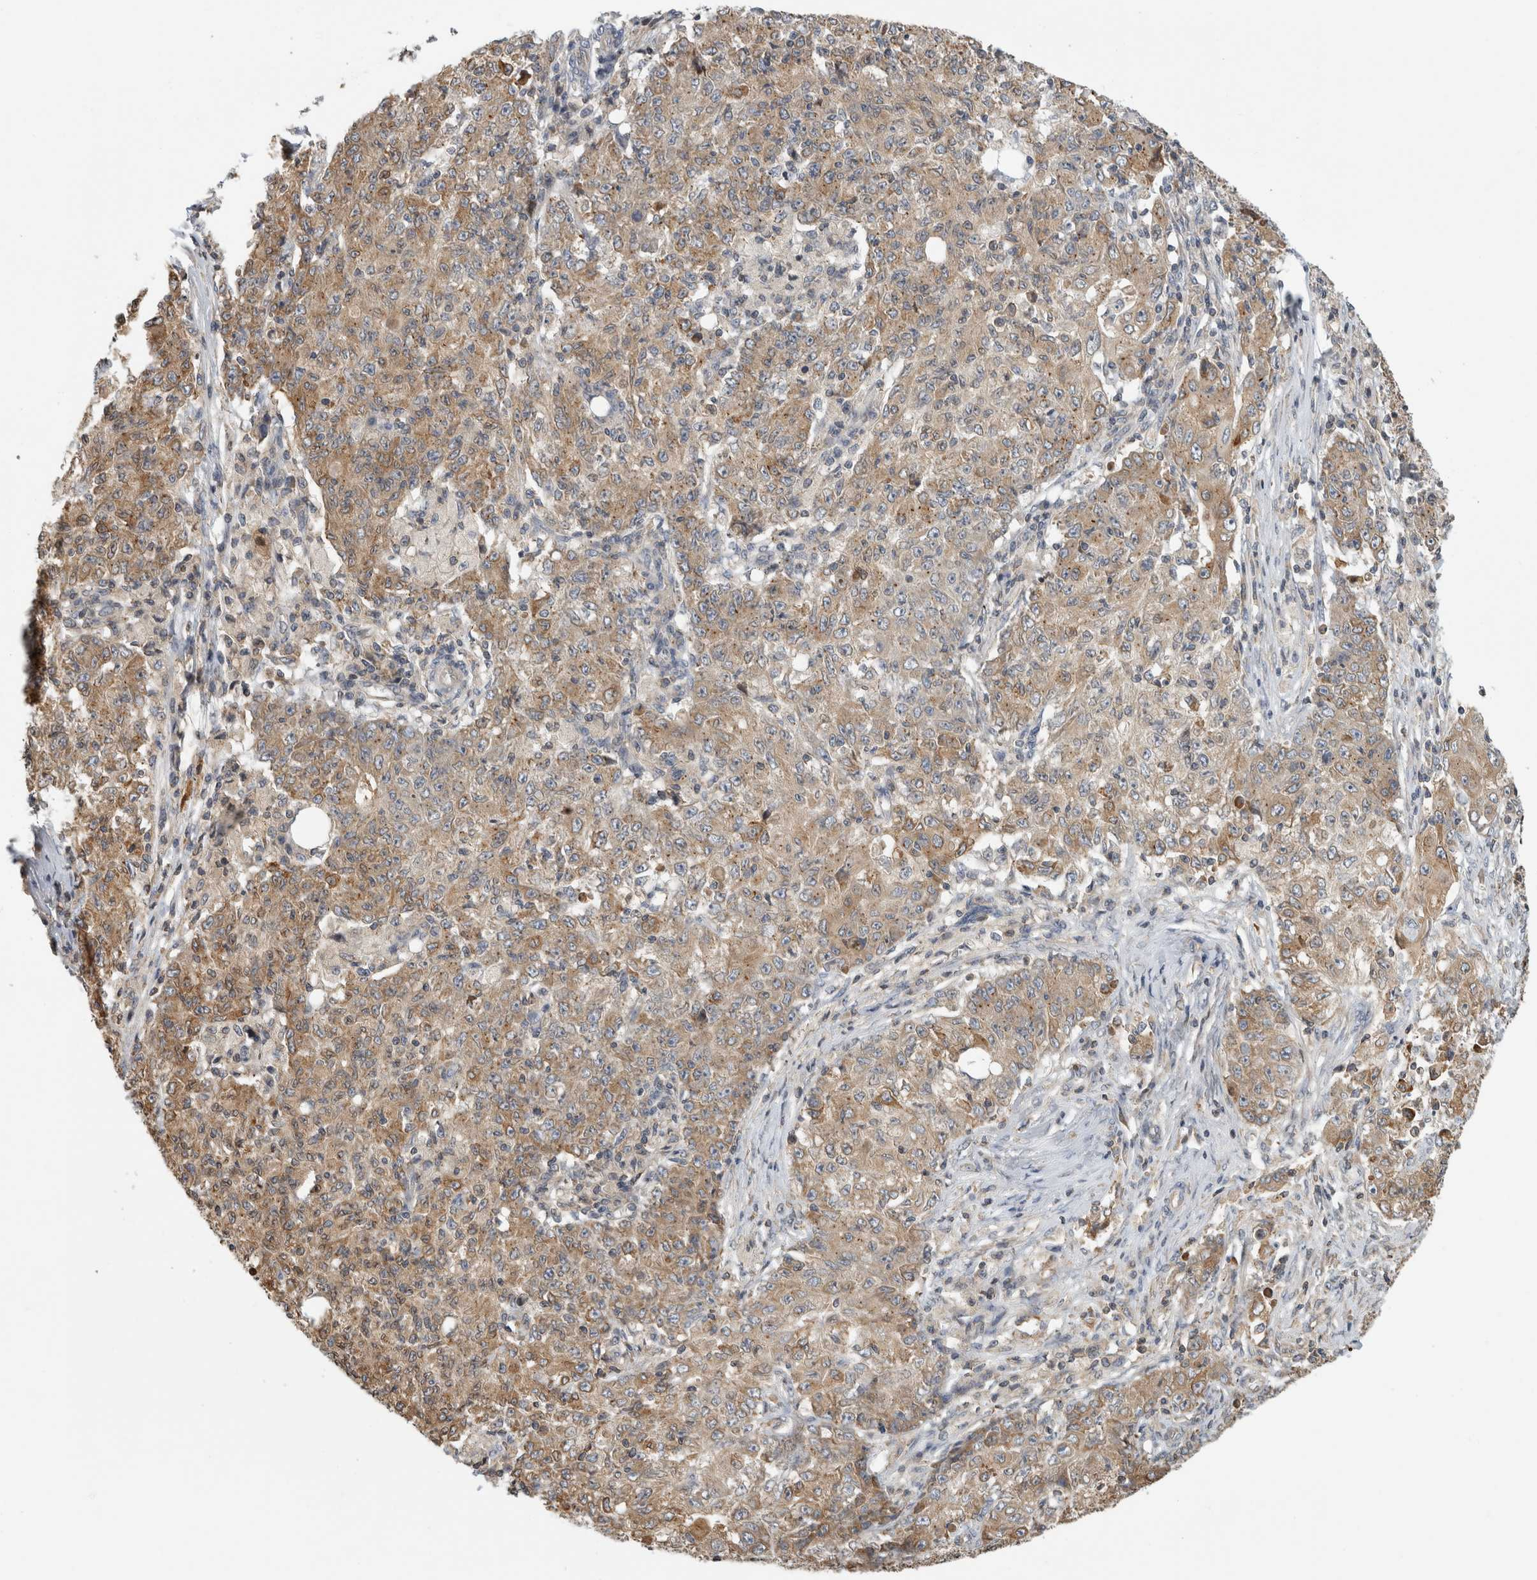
{"staining": {"intensity": "moderate", "quantity": ">75%", "location": "cytoplasmic/membranous"}, "tissue": "ovarian cancer", "cell_type": "Tumor cells", "image_type": "cancer", "snomed": [{"axis": "morphology", "description": "Carcinoma, endometroid"}, {"axis": "topography", "description": "Ovary"}], "caption": "A high-resolution histopathology image shows IHC staining of ovarian cancer (endometroid carcinoma), which reveals moderate cytoplasmic/membranous positivity in about >75% of tumor cells. Ihc stains the protein of interest in brown and the nuclei are stained blue.", "gene": "PARP6", "patient": {"sex": "female", "age": 42}}